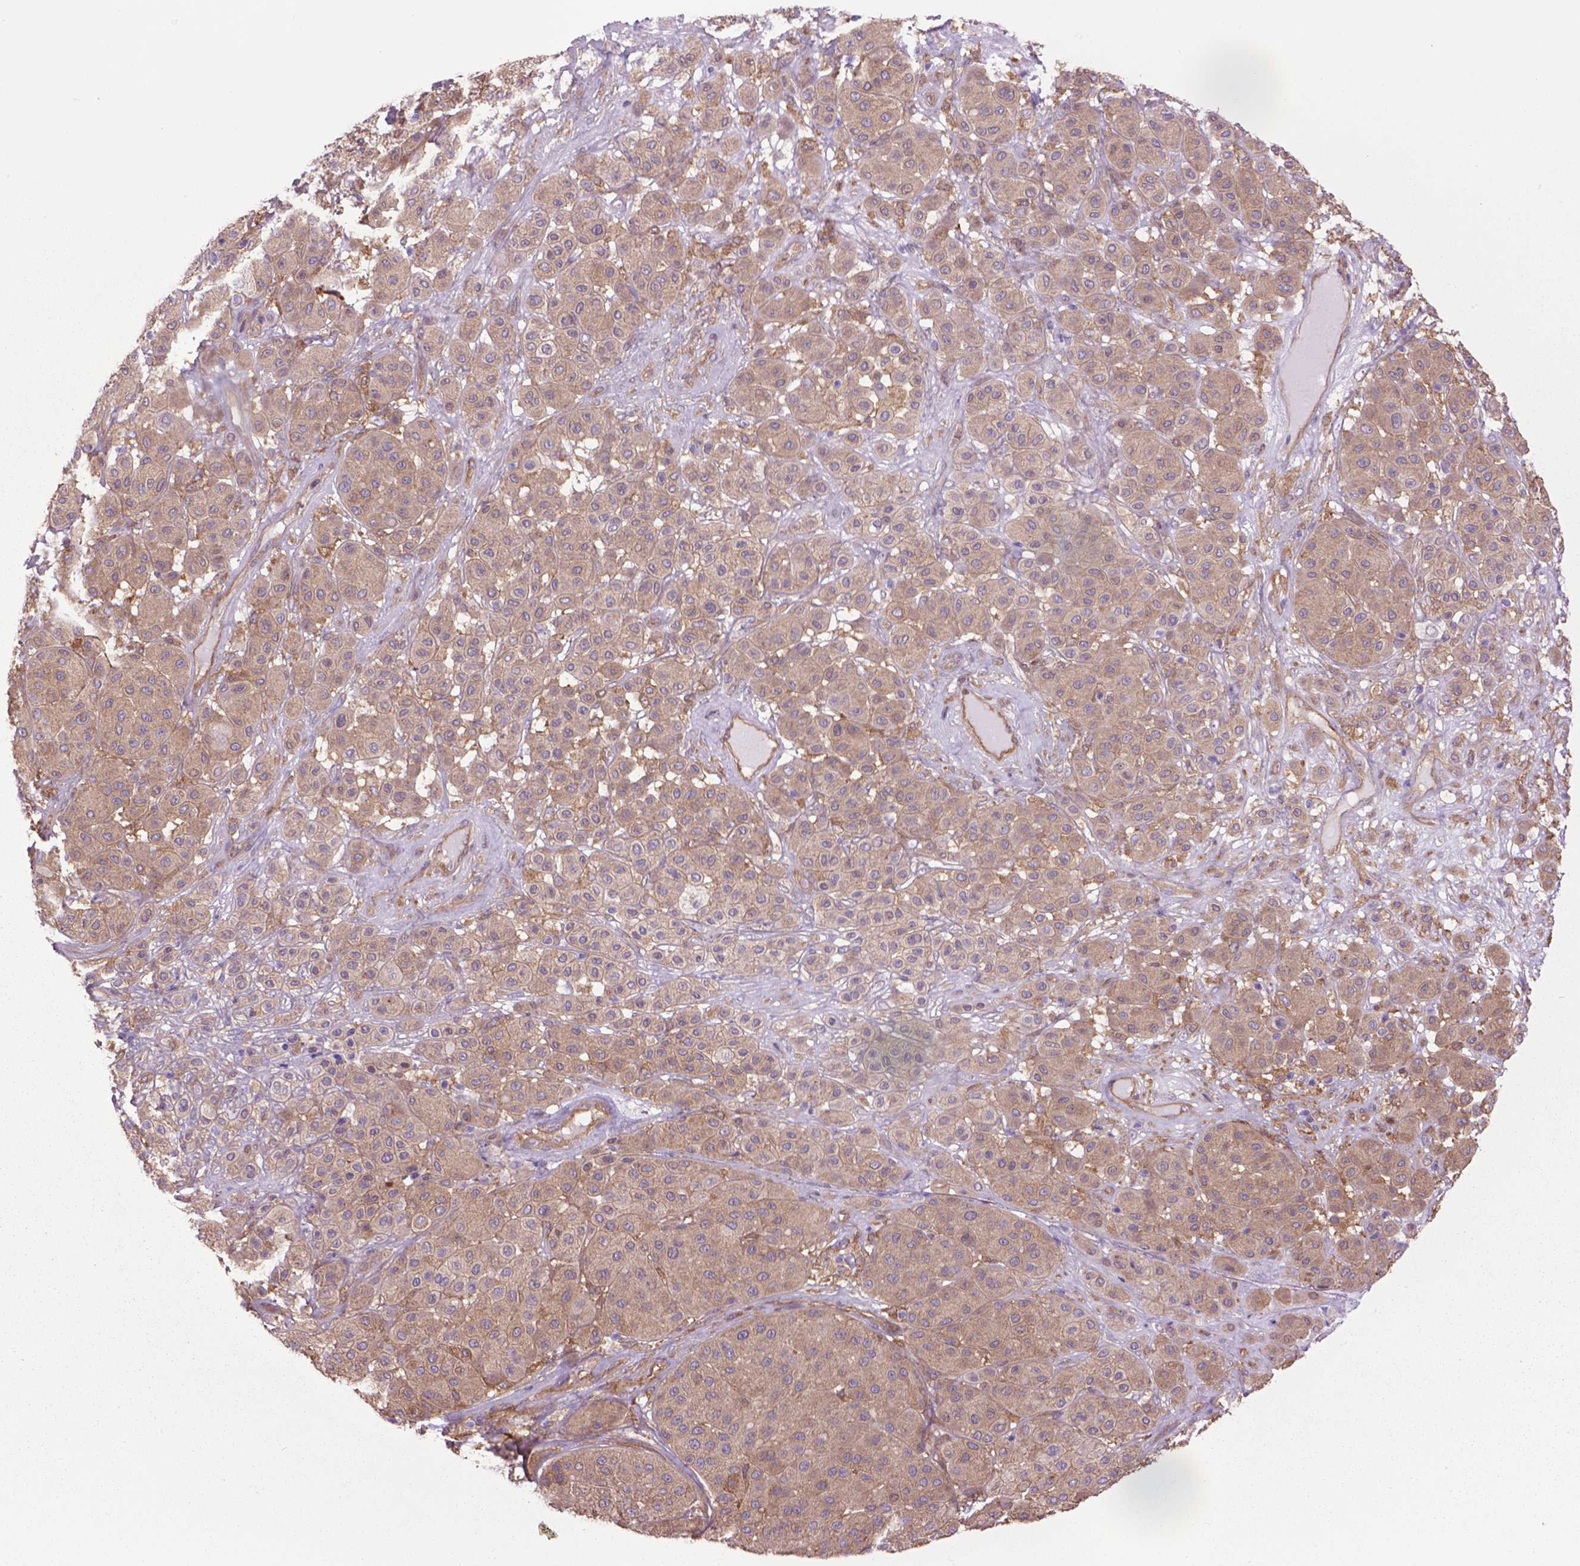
{"staining": {"intensity": "weak", "quantity": ">75%", "location": "cytoplasmic/membranous"}, "tissue": "melanoma", "cell_type": "Tumor cells", "image_type": "cancer", "snomed": [{"axis": "morphology", "description": "Malignant melanoma, Metastatic site"}, {"axis": "topography", "description": "Smooth muscle"}], "caption": "A photomicrograph of malignant melanoma (metastatic site) stained for a protein reveals weak cytoplasmic/membranous brown staining in tumor cells.", "gene": "CORO1B", "patient": {"sex": "male", "age": 41}}